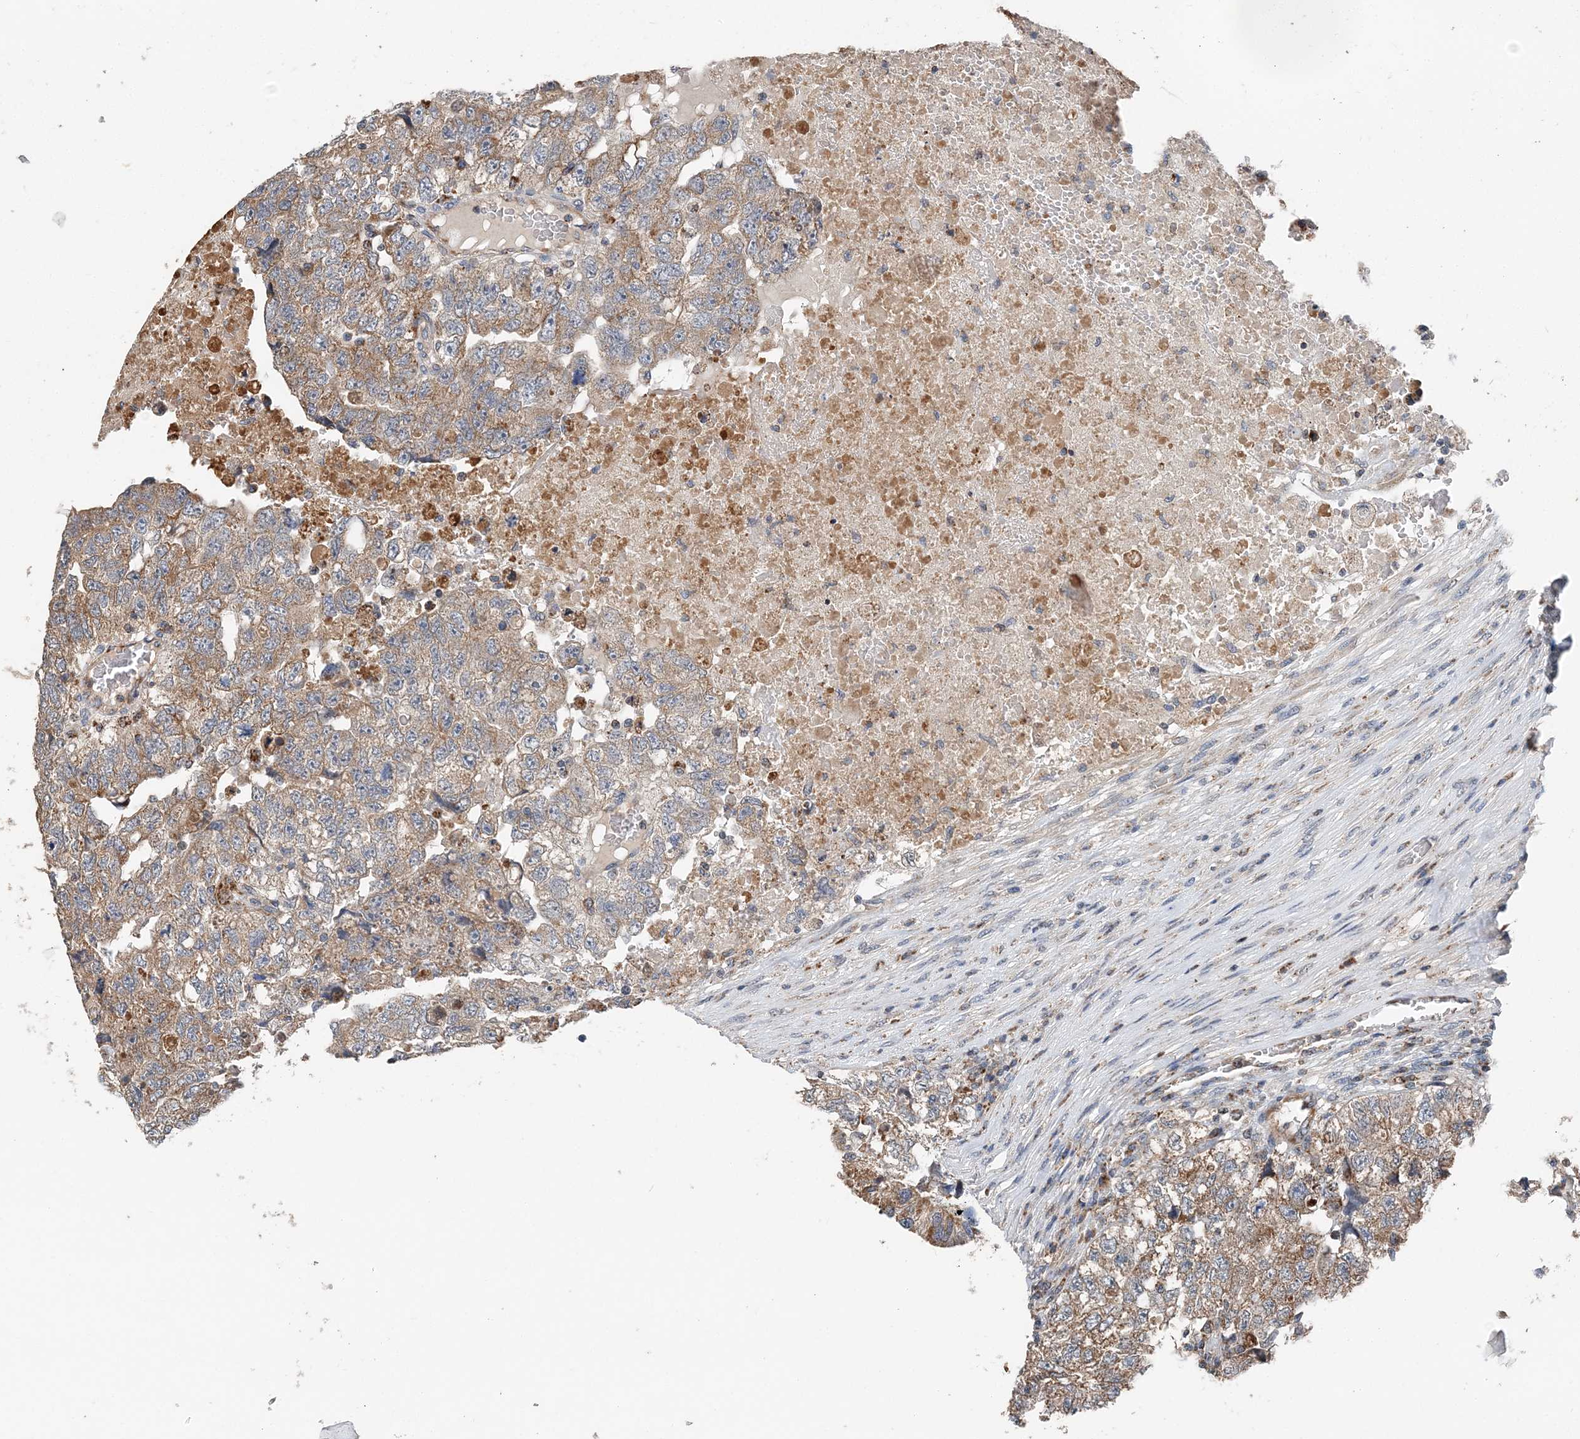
{"staining": {"intensity": "moderate", "quantity": ">75%", "location": "cytoplasmic/membranous"}, "tissue": "testis cancer", "cell_type": "Tumor cells", "image_type": "cancer", "snomed": [{"axis": "morphology", "description": "Carcinoma, Embryonal, NOS"}, {"axis": "topography", "description": "Testis"}], "caption": "The image exhibits a brown stain indicating the presence of a protein in the cytoplasmic/membranous of tumor cells in testis cancer.", "gene": "SPRY2", "patient": {"sex": "male", "age": 36}}